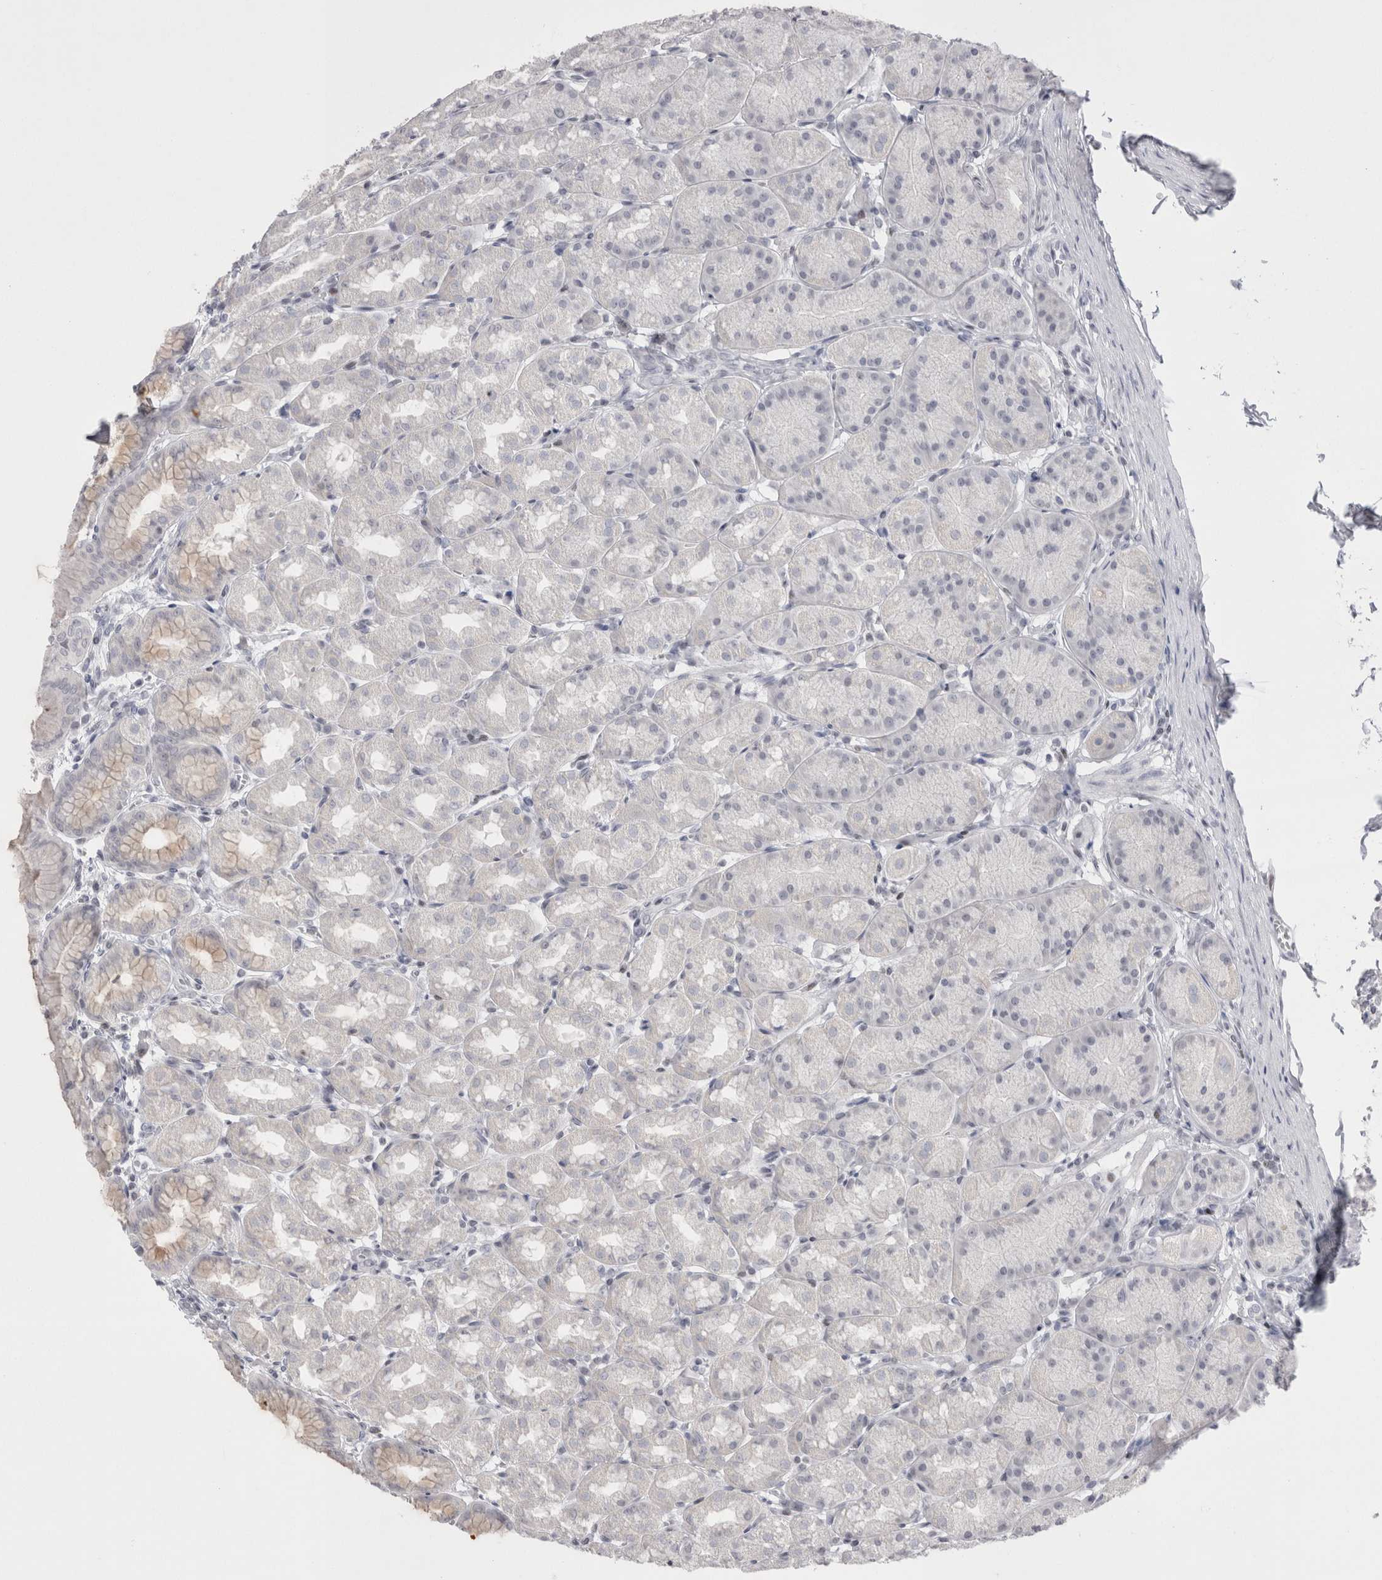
{"staining": {"intensity": "weak", "quantity": "<25%", "location": "cytoplasmic/membranous"}, "tissue": "stomach", "cell_type": "Glandular cells", "image_type": "normal", "snomed": [{"axis": "morphology", "description": "Normal tissue, NOS"}, {"axis": "topography", "description": "Stomach"}], "caption": "A photomicrograph of stomach stained for a protein displays no brown staining in glandular cells. (DAB immunohistochemistry, high magnification).", "gene": "FNDC8", "patient": {"sex": "male", "age": 42}}